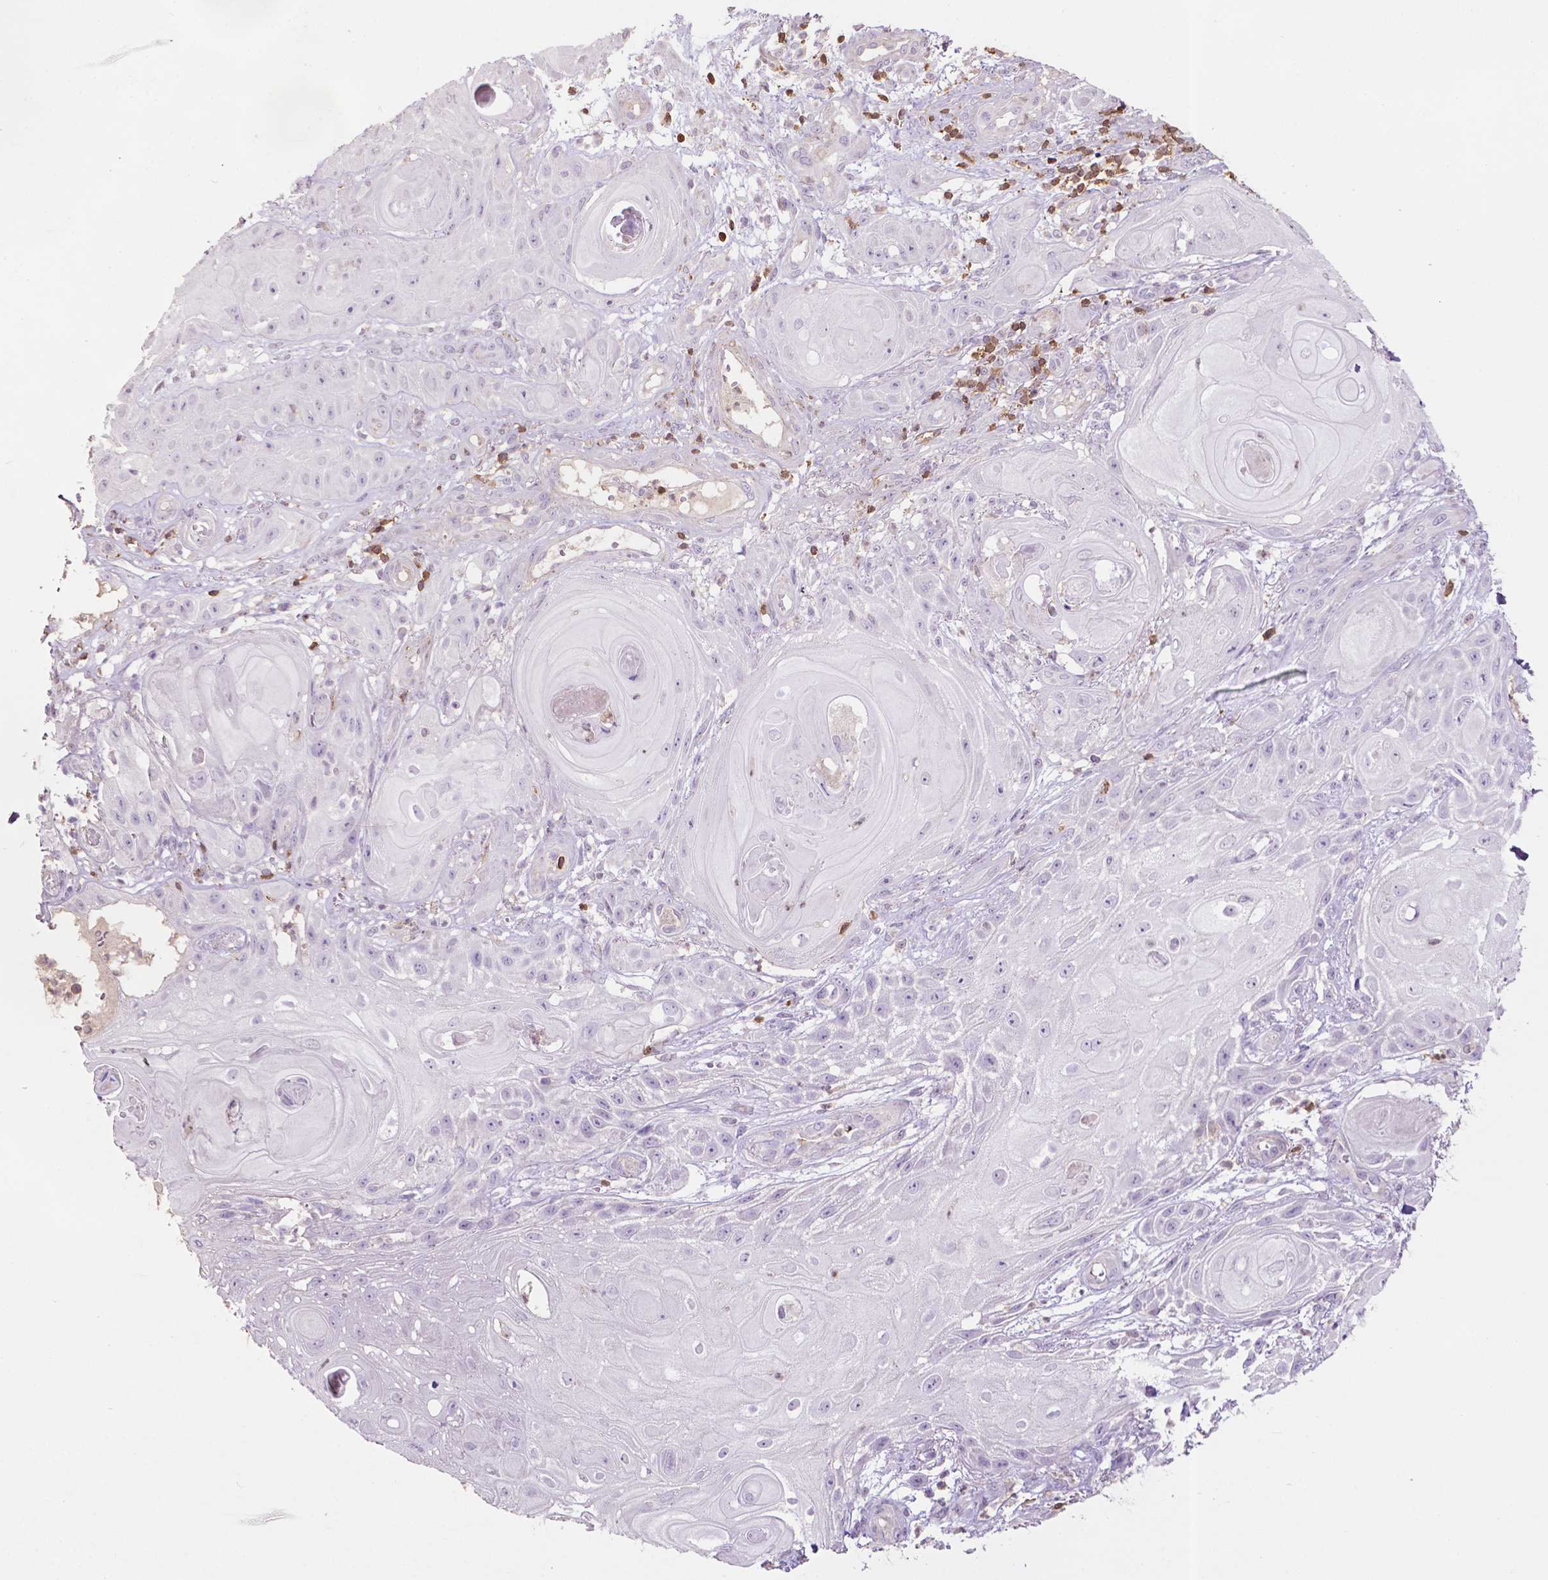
{"staining": {"intensity": "negative", "quantity": "none", "location": "none"}, "tissue": "skin cancer", "cell_type": "Tumor cells", "image_type": "cancer", "snomed": [{"axis": "morphology", "description": "Squamous cell carcinoma, NOS"}, {"axis": "topography", "description": "Skin"}], "caption": "IHC histopathology image of neoplastic tissue: human squamous cell carcinoma (skin) stained with DAB reveals no significant protein expression in tumor cells.", "gene": "TBC1D10C", "patient": {"sex": "male", "age": 62}}